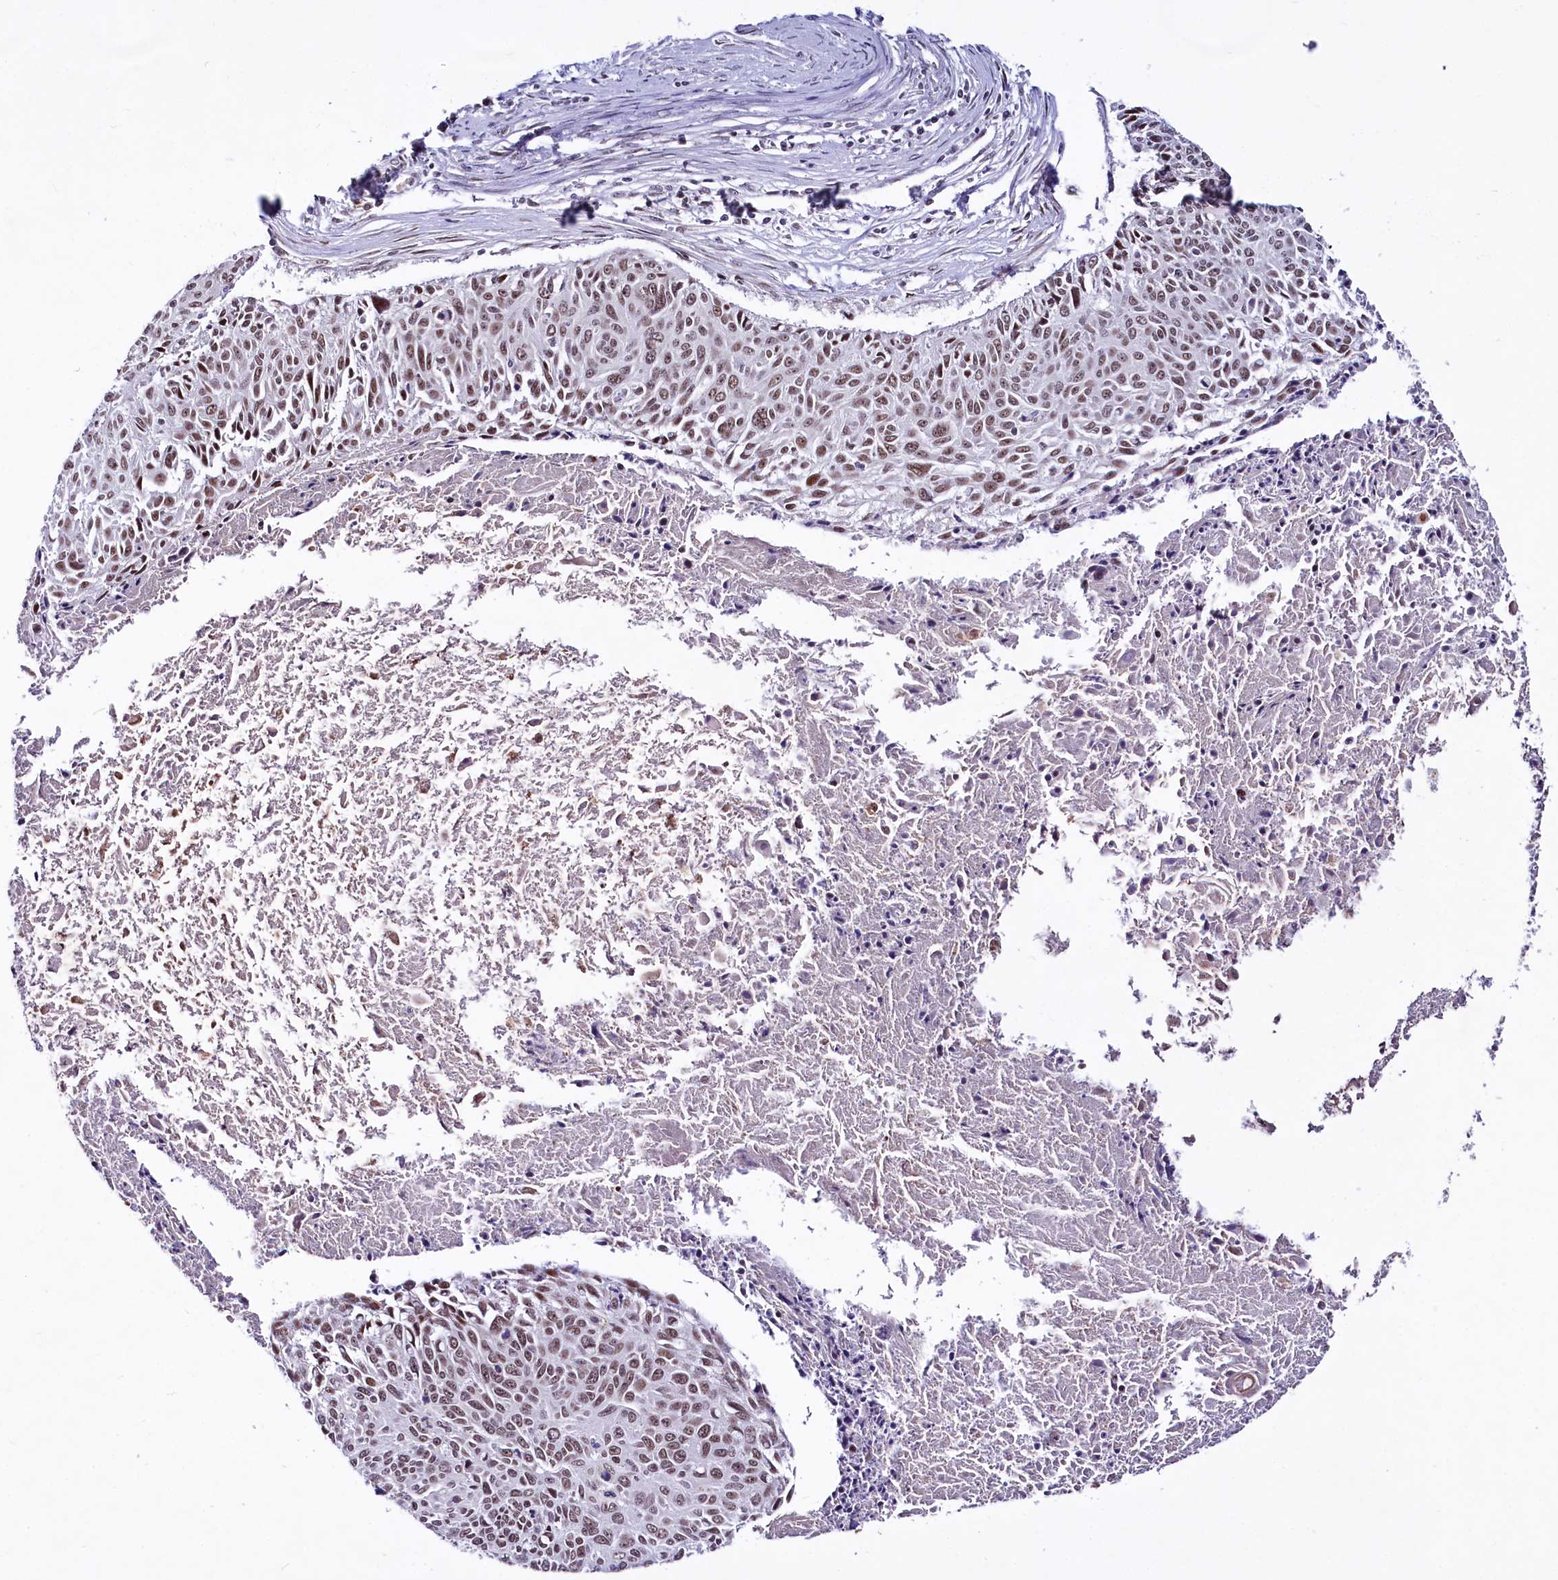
{"staining": {"intensity": "moderate", "quantity": ">75%", "location": "nuclear"}, "tissue": "cervical cancer", "cell_type": "Tumor cells", "image_type": "cancer", "snomed": [{"axis": "morphology", "description": "Squamous cell carcinoma, NOS"}, {"axis": "topography", "description": "Cervix"}], "caption": "Protein staining of cervical cancer tissue reveals moderate nuclear expression in approximately >75% of tumor cells.", "gene": "SCAF11", "patient": {"sex": "female", "age": 55}}